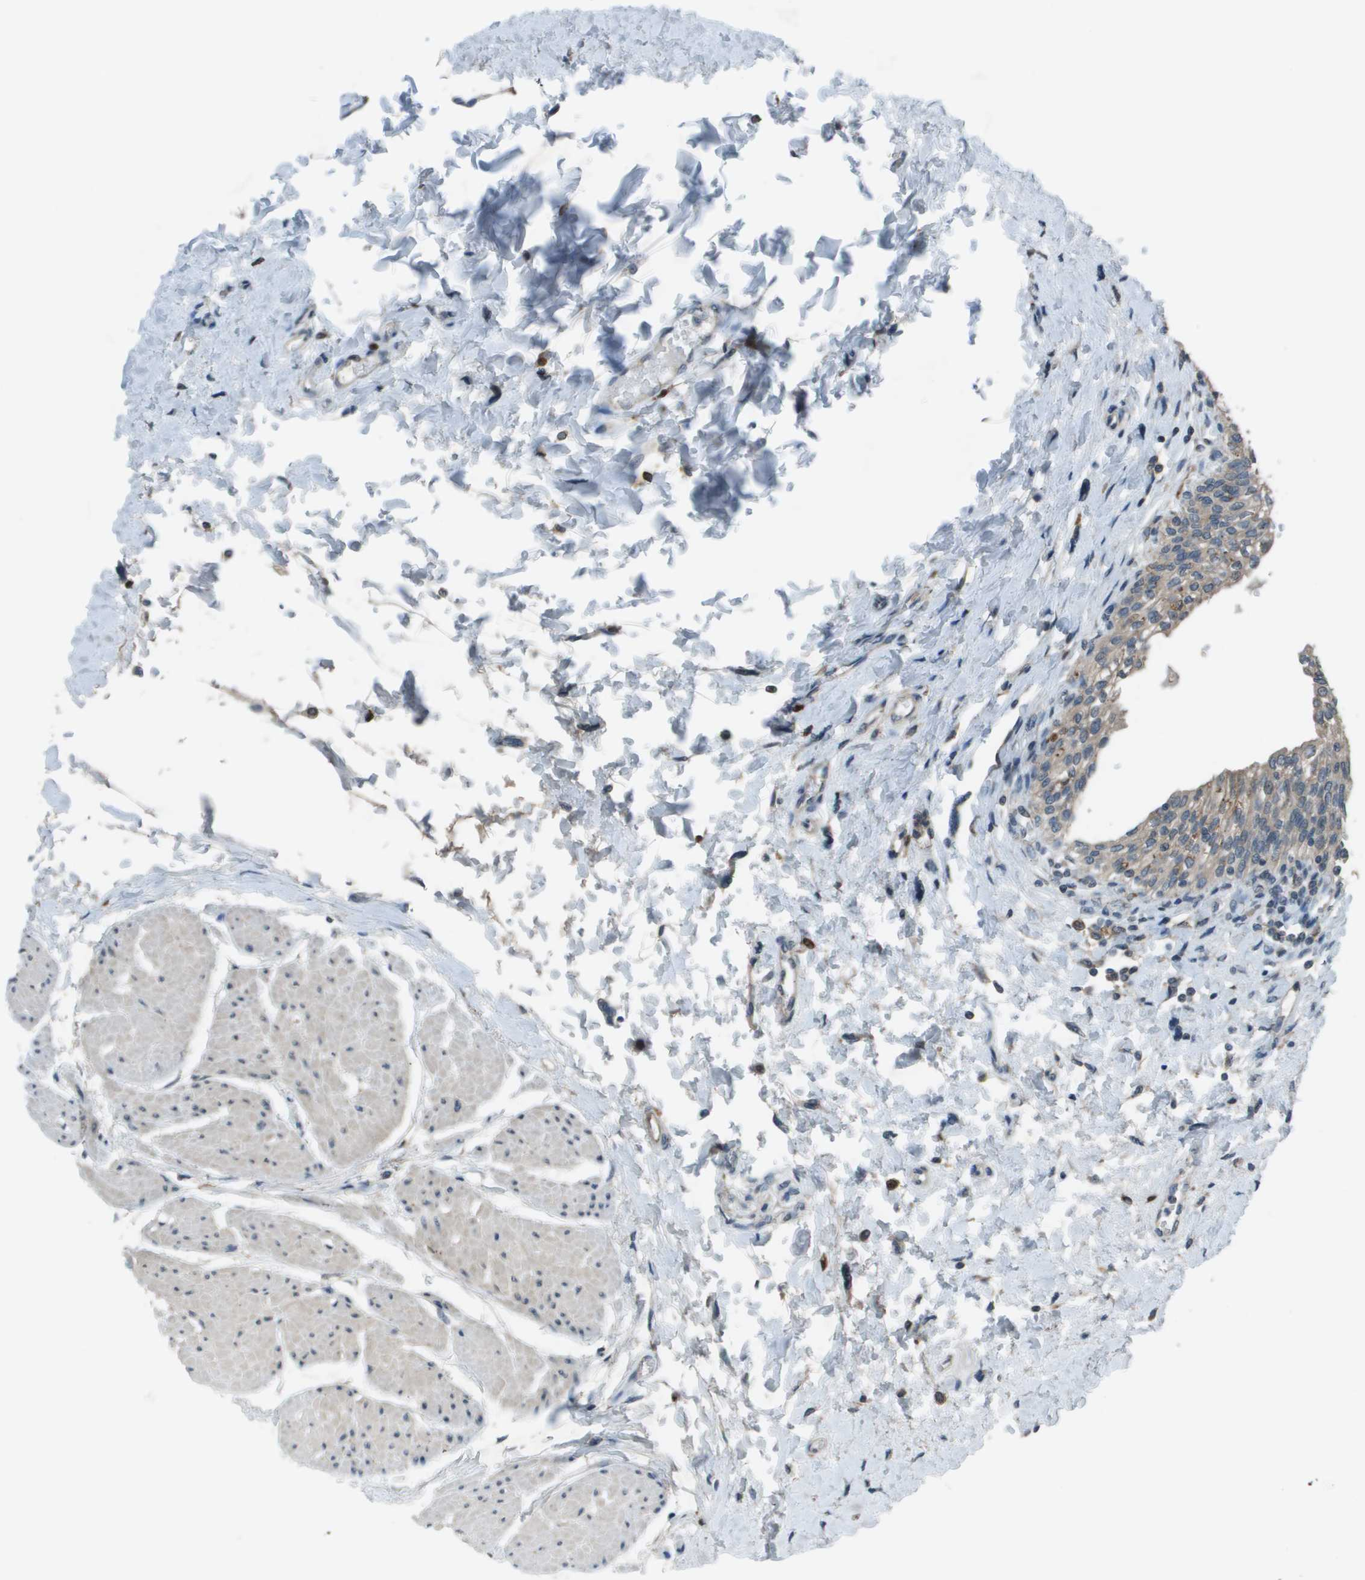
{"staining": {"intensity": "weak", "quantity": ">75%", "location": "cytoplasmic/membranous"}, "tissue": "urinary bladder", "cell_type": "Urothelial cells", "image_type": "normal", "snomed": [{"axis": "morphology", "description": "Normal tissue, NOS"}, {"axis": "topography", "description": "Urinary bladder"}], "caption": "Protein expression analysis of benign human urinary bladder reveals weak cytoplasmic/membranous positivity in about >75% of urothelial cells.", "gene": "GOSR2", "patient": {"sex": "male", "age": 55}}